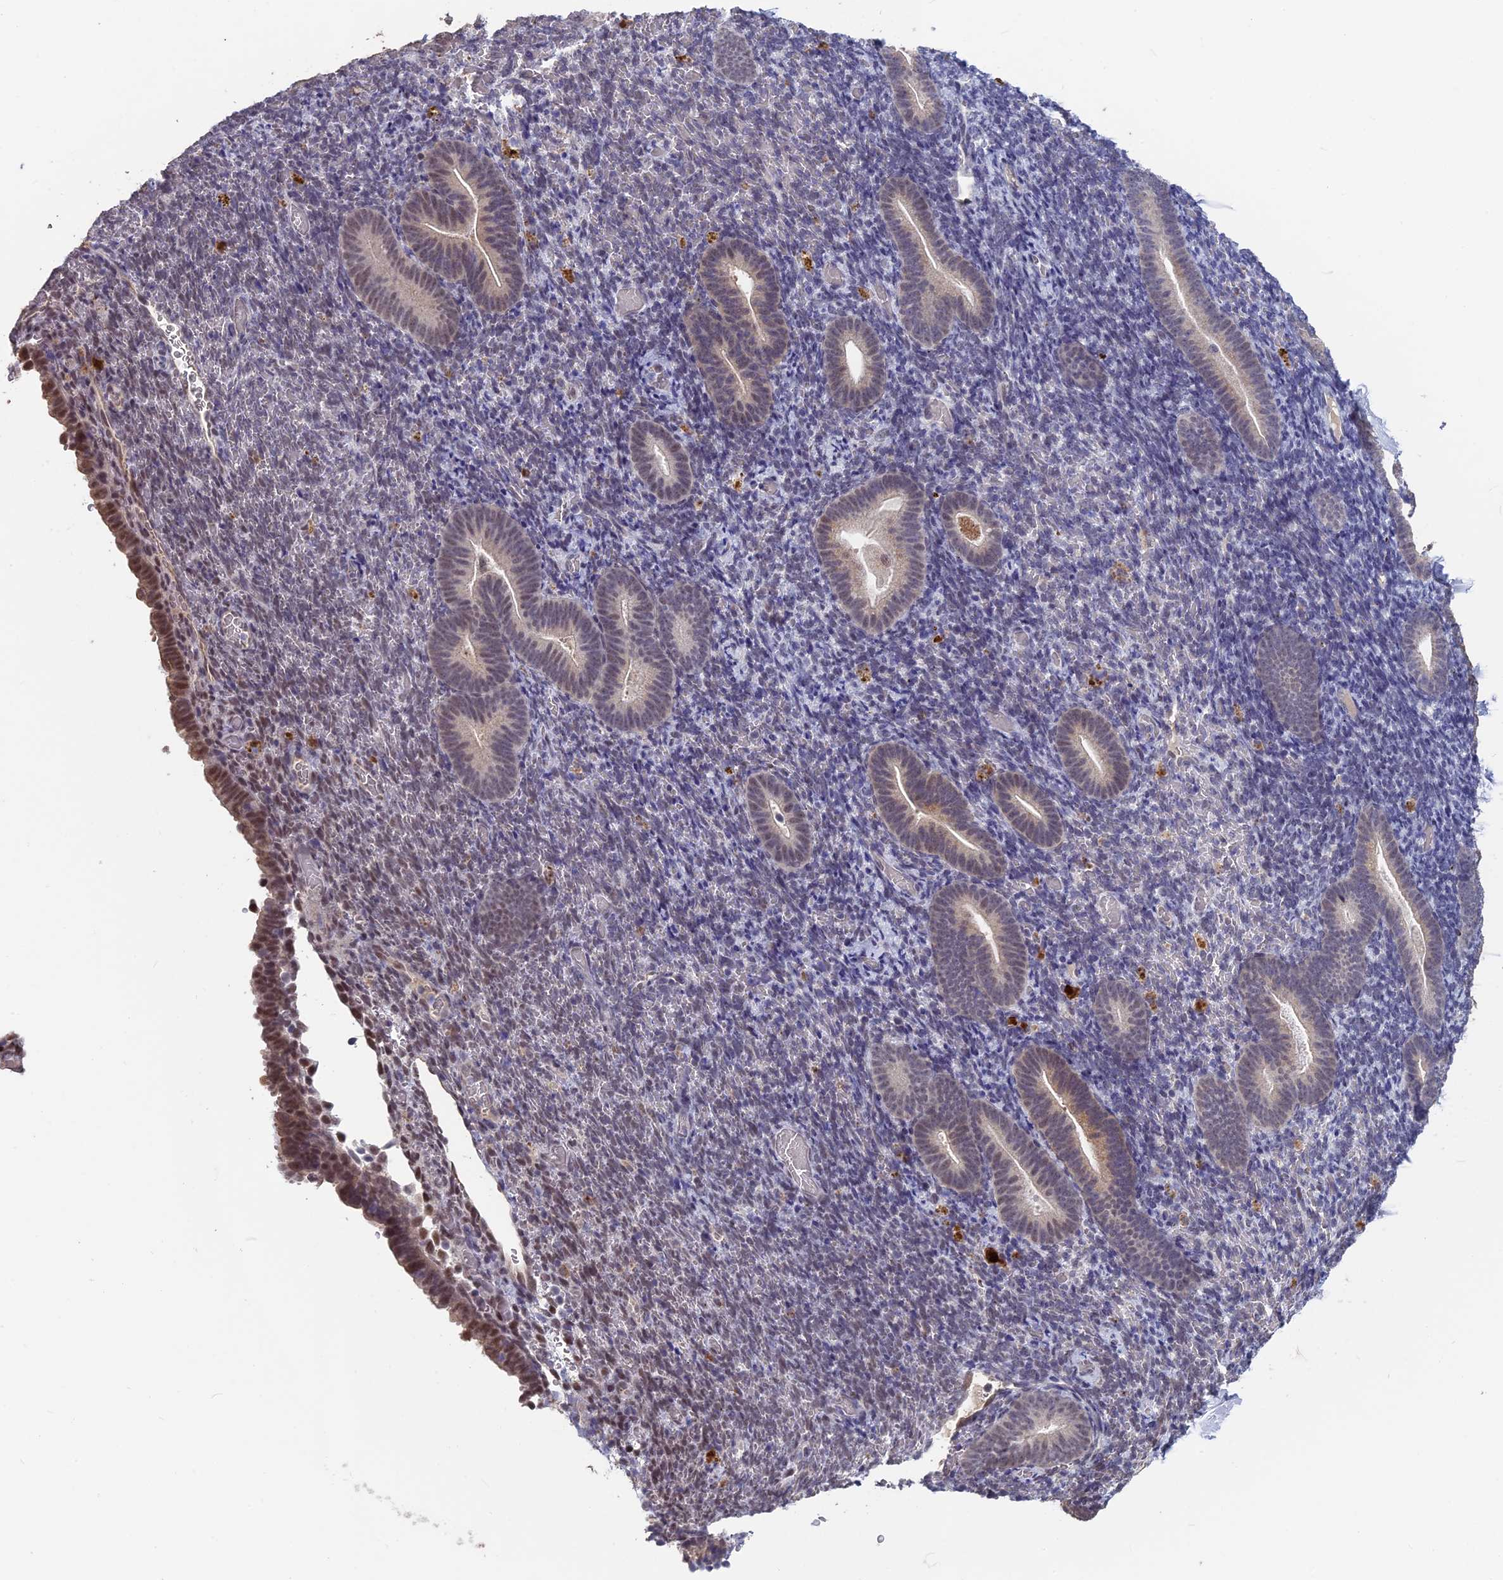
{"staining": {"intensity": "weak", "quantity": "<25%", "location": "nuclear"}, "tissue": "endometrium", "cell_type": "Cells in endometrial stroma", "image_type": "normal", "snomed": [{"axis": "morphology", "description": "Normal tissue, NOS"}, {"axis": "topography", "description": "Endometrium"}], "caption": "The micrograph displays no significant staining in cells in endometrial stroma of endometrium.", "gene": "MT", "patient": {"sex": "female", "age": 51}}